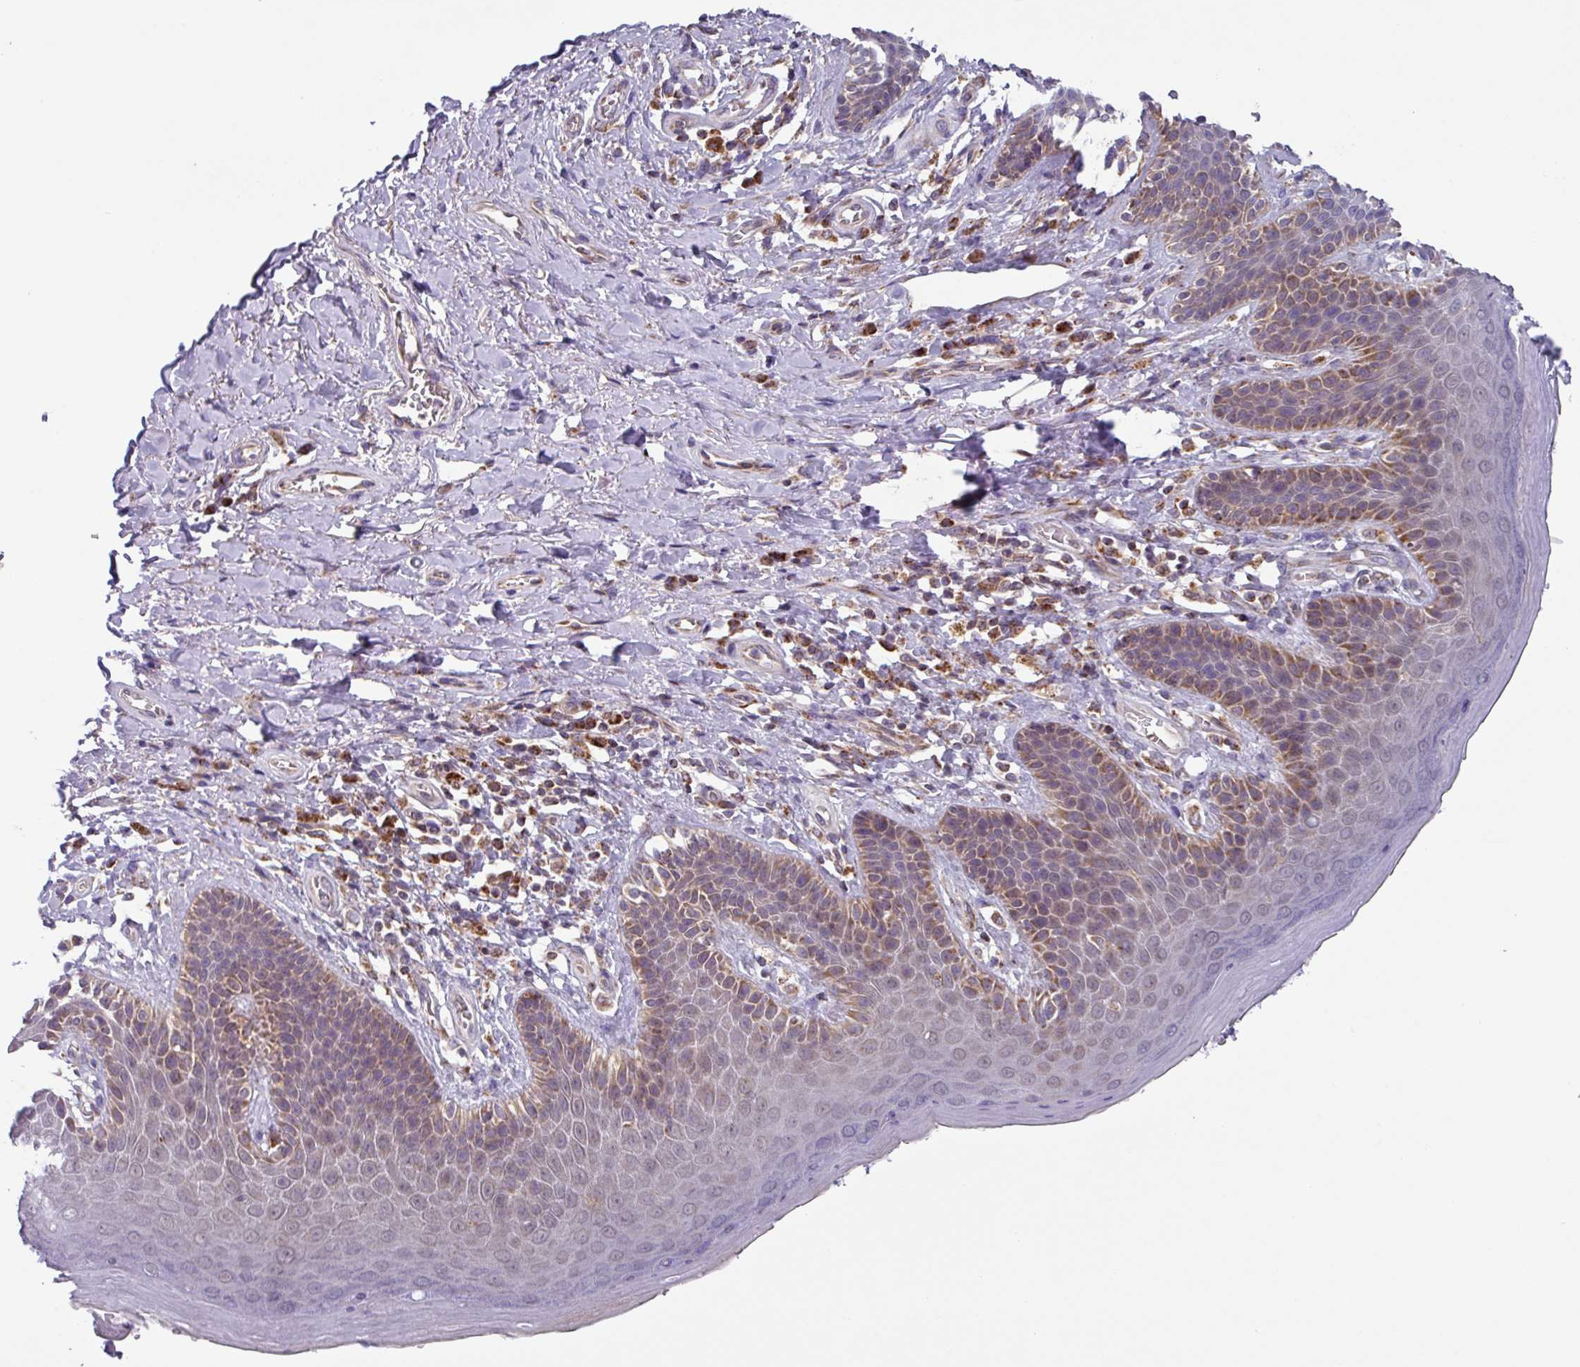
{"staining": {"intensity": "weak", "quantity": "25%-75%", "location": "cytoplasmic/membranous"}, "tissue": "skin", "cell_type": "Epidermal cells", "image_type": "normal", "snomed": [{"axis": "morphology", "description": "Normal tissue, NOS"}, {"axis": "topography", "description": "Anal"}], "caption": "Immunohistochemistry (IHC) of normal skin shows low levels of weak cytoplasmic/membranous expression in approximately 25%-75% of epidermal cells.", "gene": "AKIRIN1", "patient": {"sex": "female", "age": 89}}